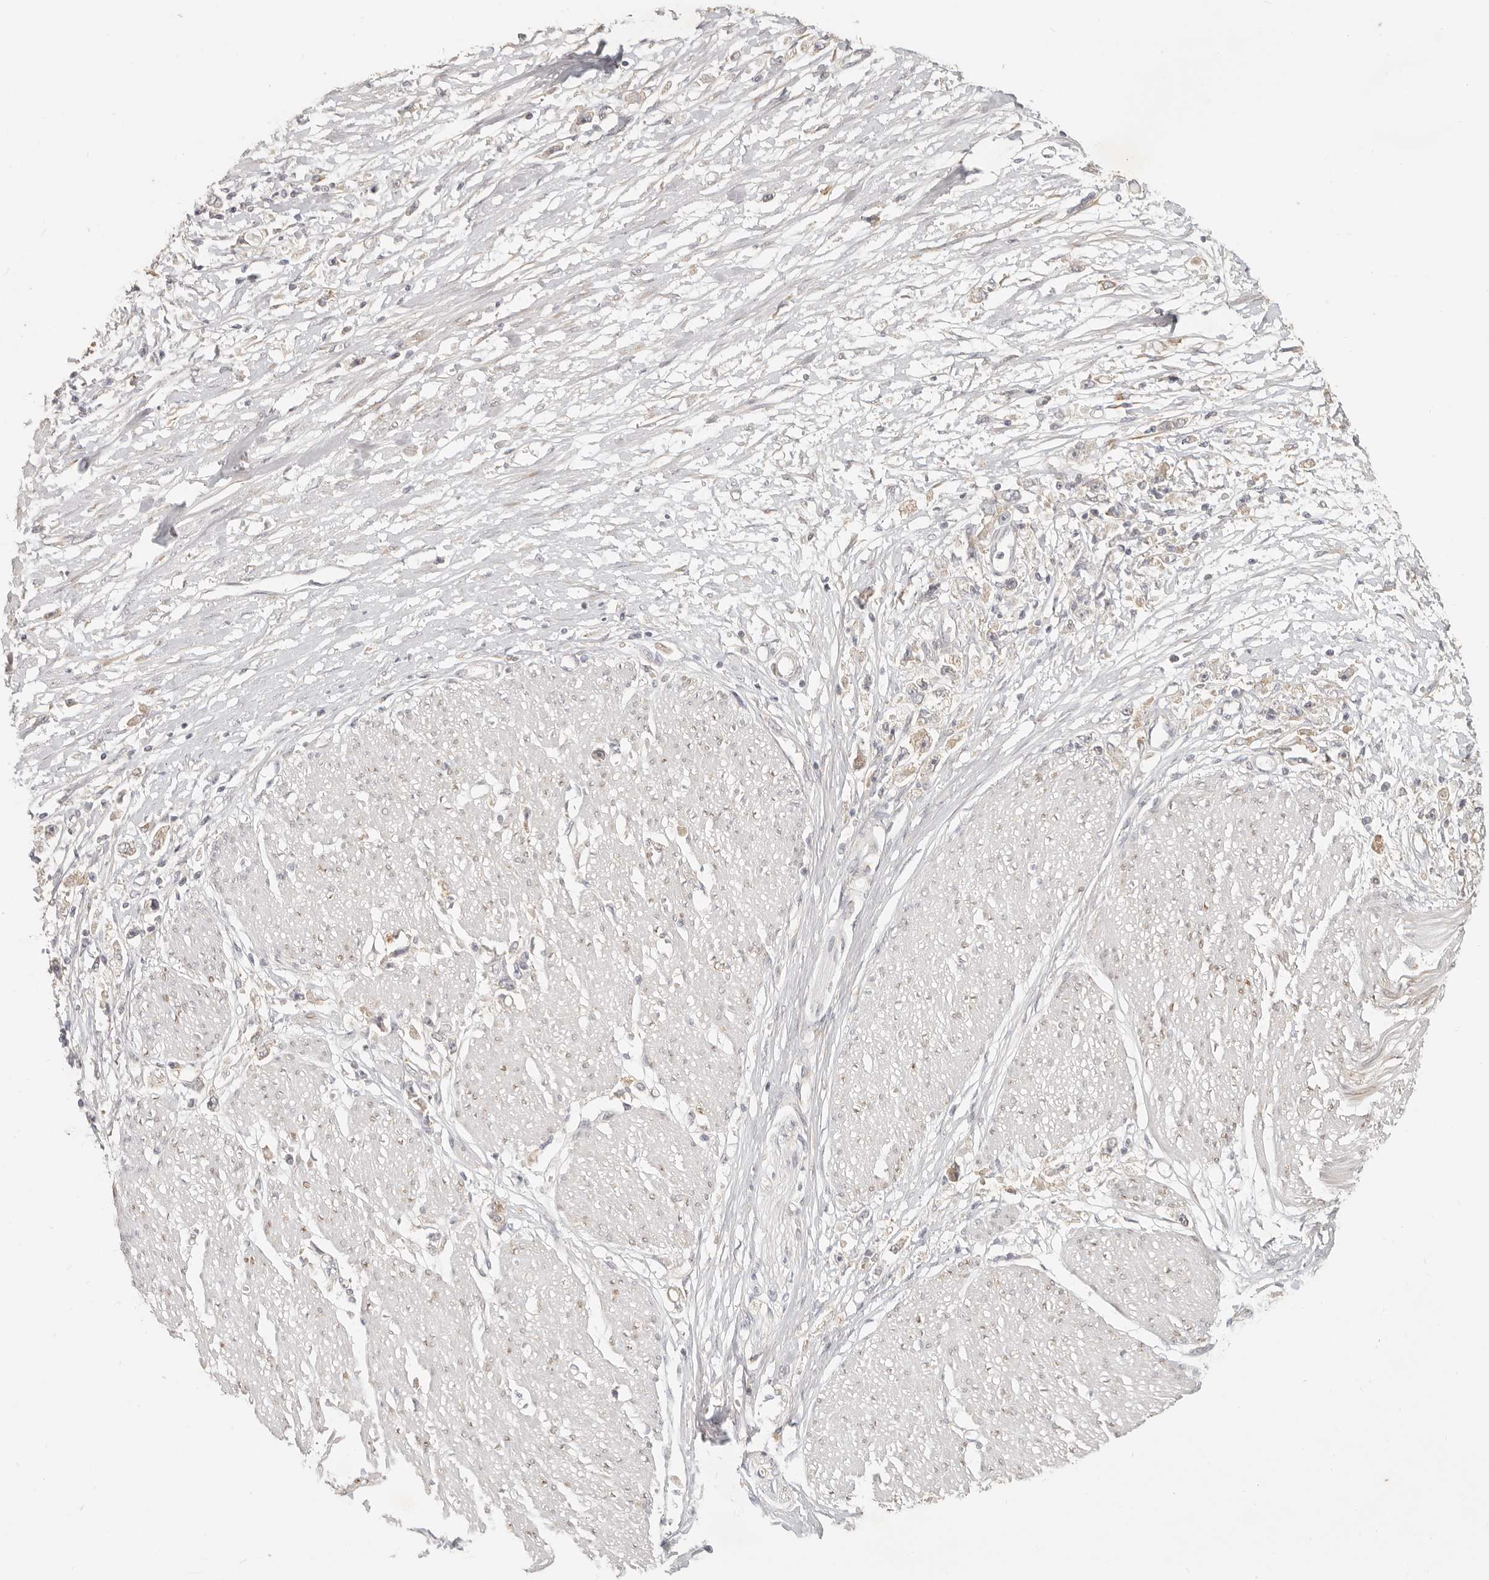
{"staining": {"intensity": "weak", "quantity": ">75%", "location": "cytoplasmic/membranous"}, "tissue": "stomach cancer", "cell_type": "Tumor cells", "image_type": "cancer", "snomed": [{"axis": "morphology", "description": "Adenocarcinoma, NOS"}, {"axis": "topography", "description": "Stomach"}], "caption": "Tumor cells reveal low levels of weak cytoplasmic/membranous expression in approximately >75% of cells in stomach cancer.", "gene": "PABPC4", "patient": {"sex": "female", "age": 59}}